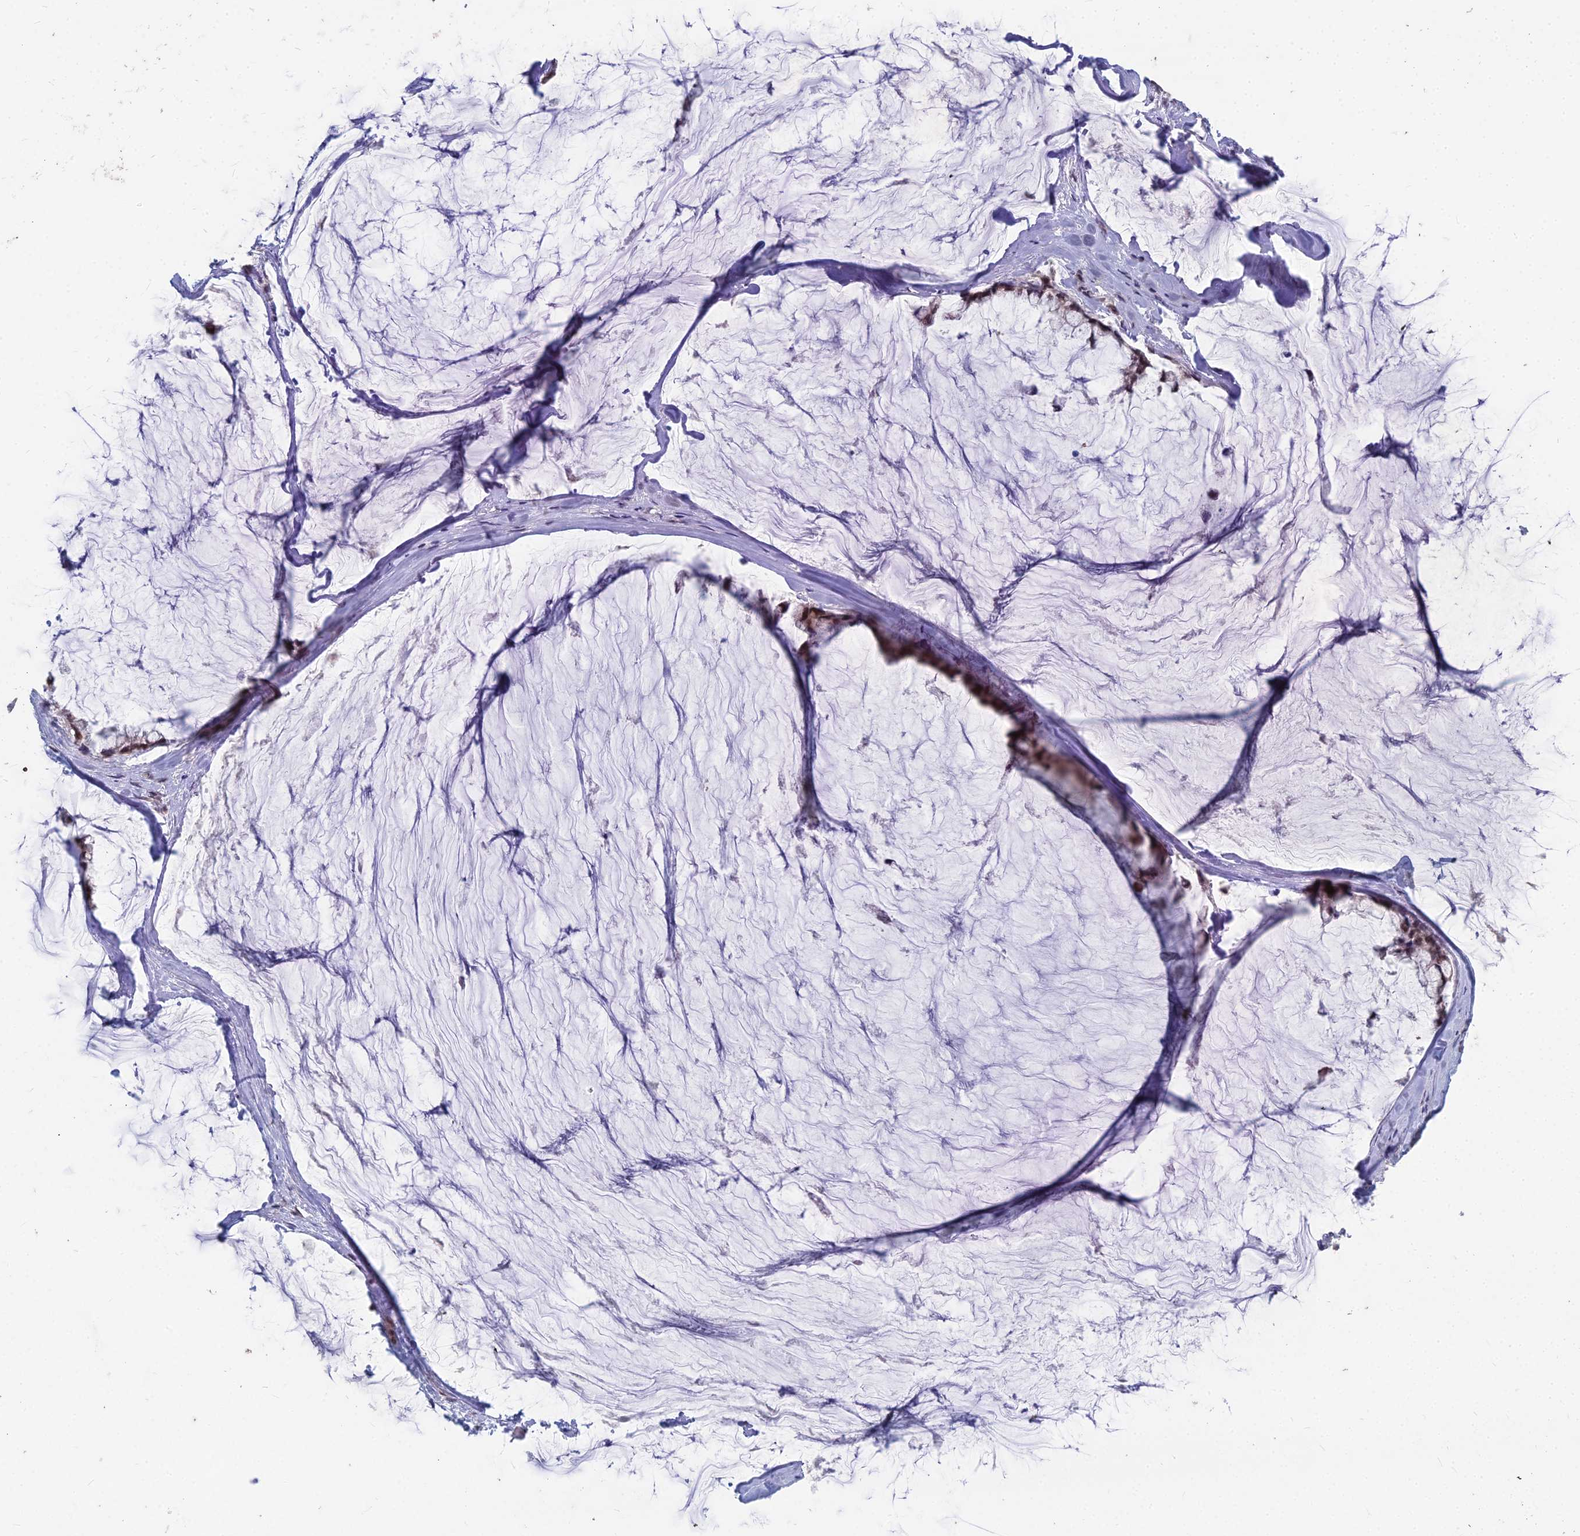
{"staining": {"intensity": "moderate", "quantity": ">75%", "location": "nuclear"}, "tissue": "ovarian cancer", "cell_type": "Tumor cells", "image_type": "cancer", "snomed": [{"axis": "morphology", "description": "Cystadenocarcinoma, mucinous, NOS"}, {"axis": "topography", "description": "Ovary"}], "caption": "This is a photomicrograph of immunohistochemistry staining of mucinous cystadenocarcinoma (ovarian), which shows moderate staining in the nuclear of tumor cells.", "gene": "KAT7", "patient": {"sex": "female", "age": 39}}